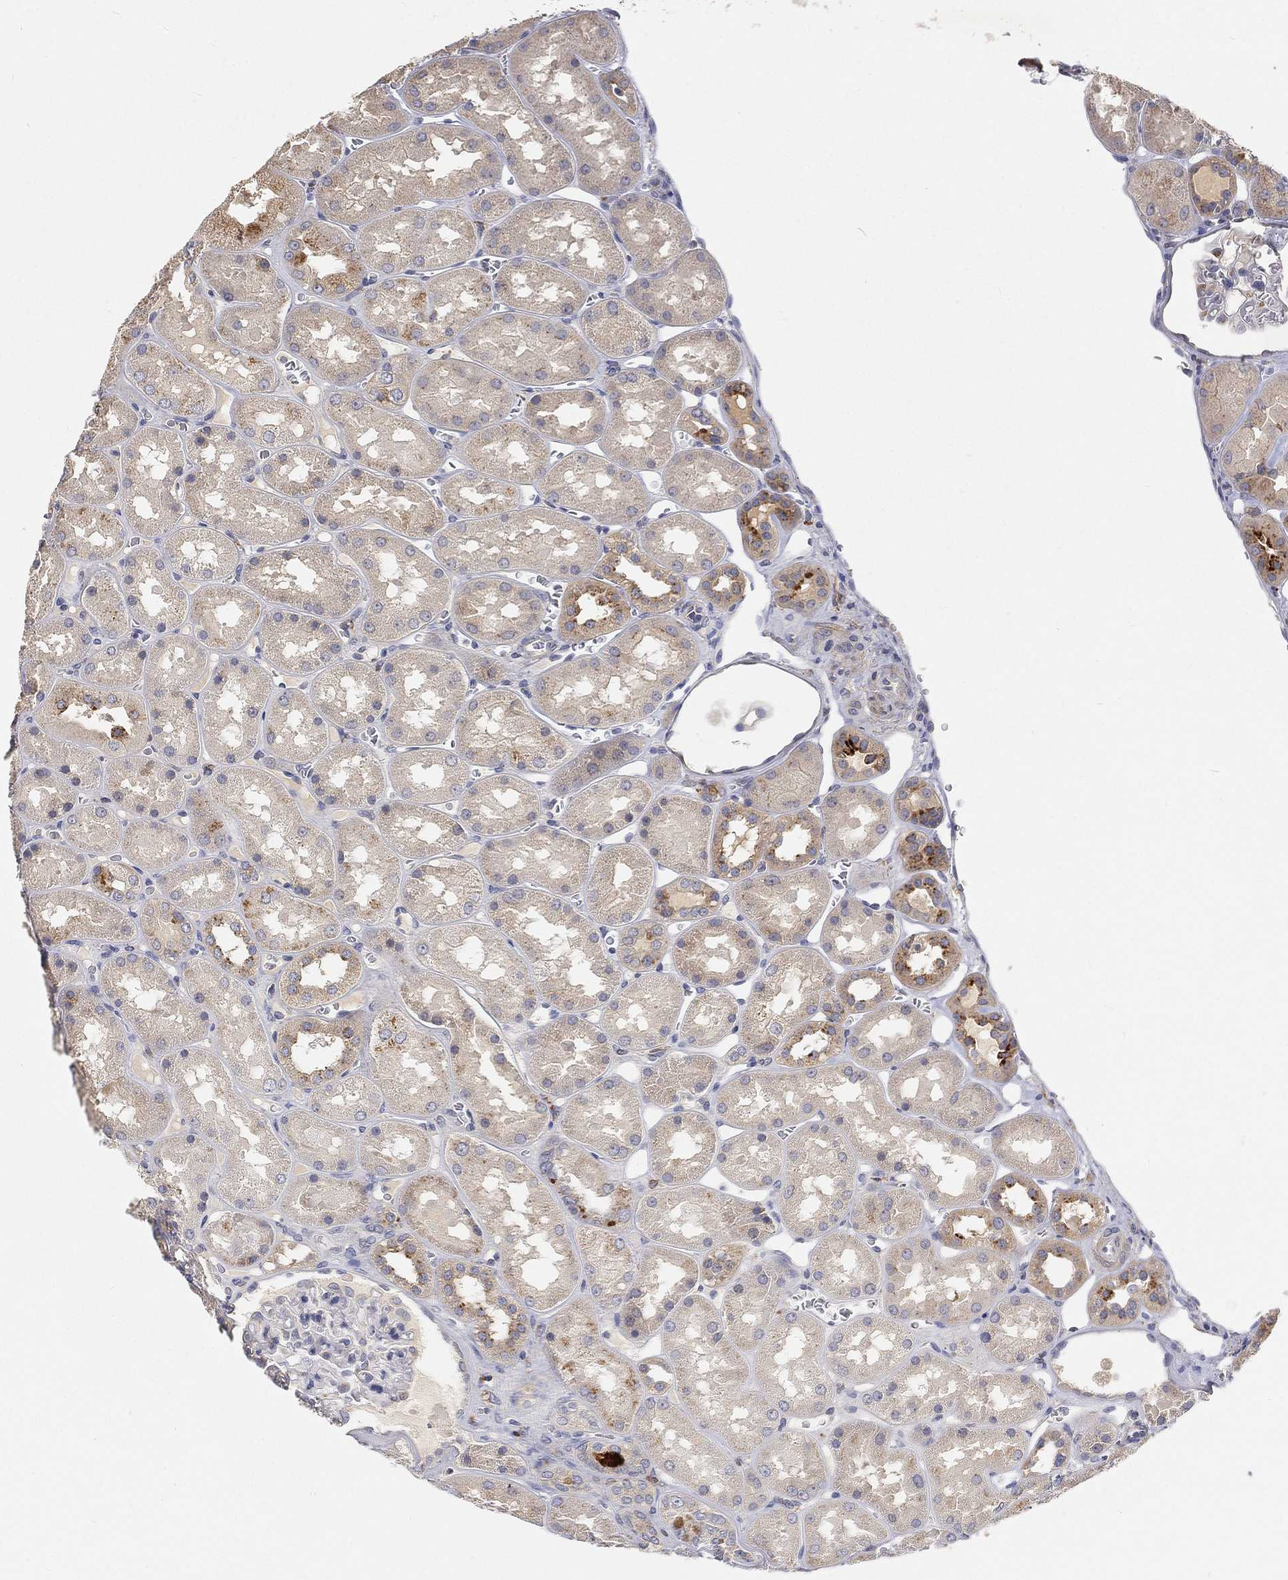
{"staining": {"intensity": "negative", "quantity": "none", "location": "none"}, "tissue": "kidney", "cell_type": "Cells in glomeruli", "image_type": "normal", "snomed": [{"axis": "morphology", "description": "Normal tissue, NOS"}, {"axis": "topography", "description": "Kidney"}], "caption": "The immunohistochemistry (IHC) micrograph has no significant positivity in cells in glomeruli of kidney.", "gene": "CTSL", "patient": {"sex": "male", "age": 73}}